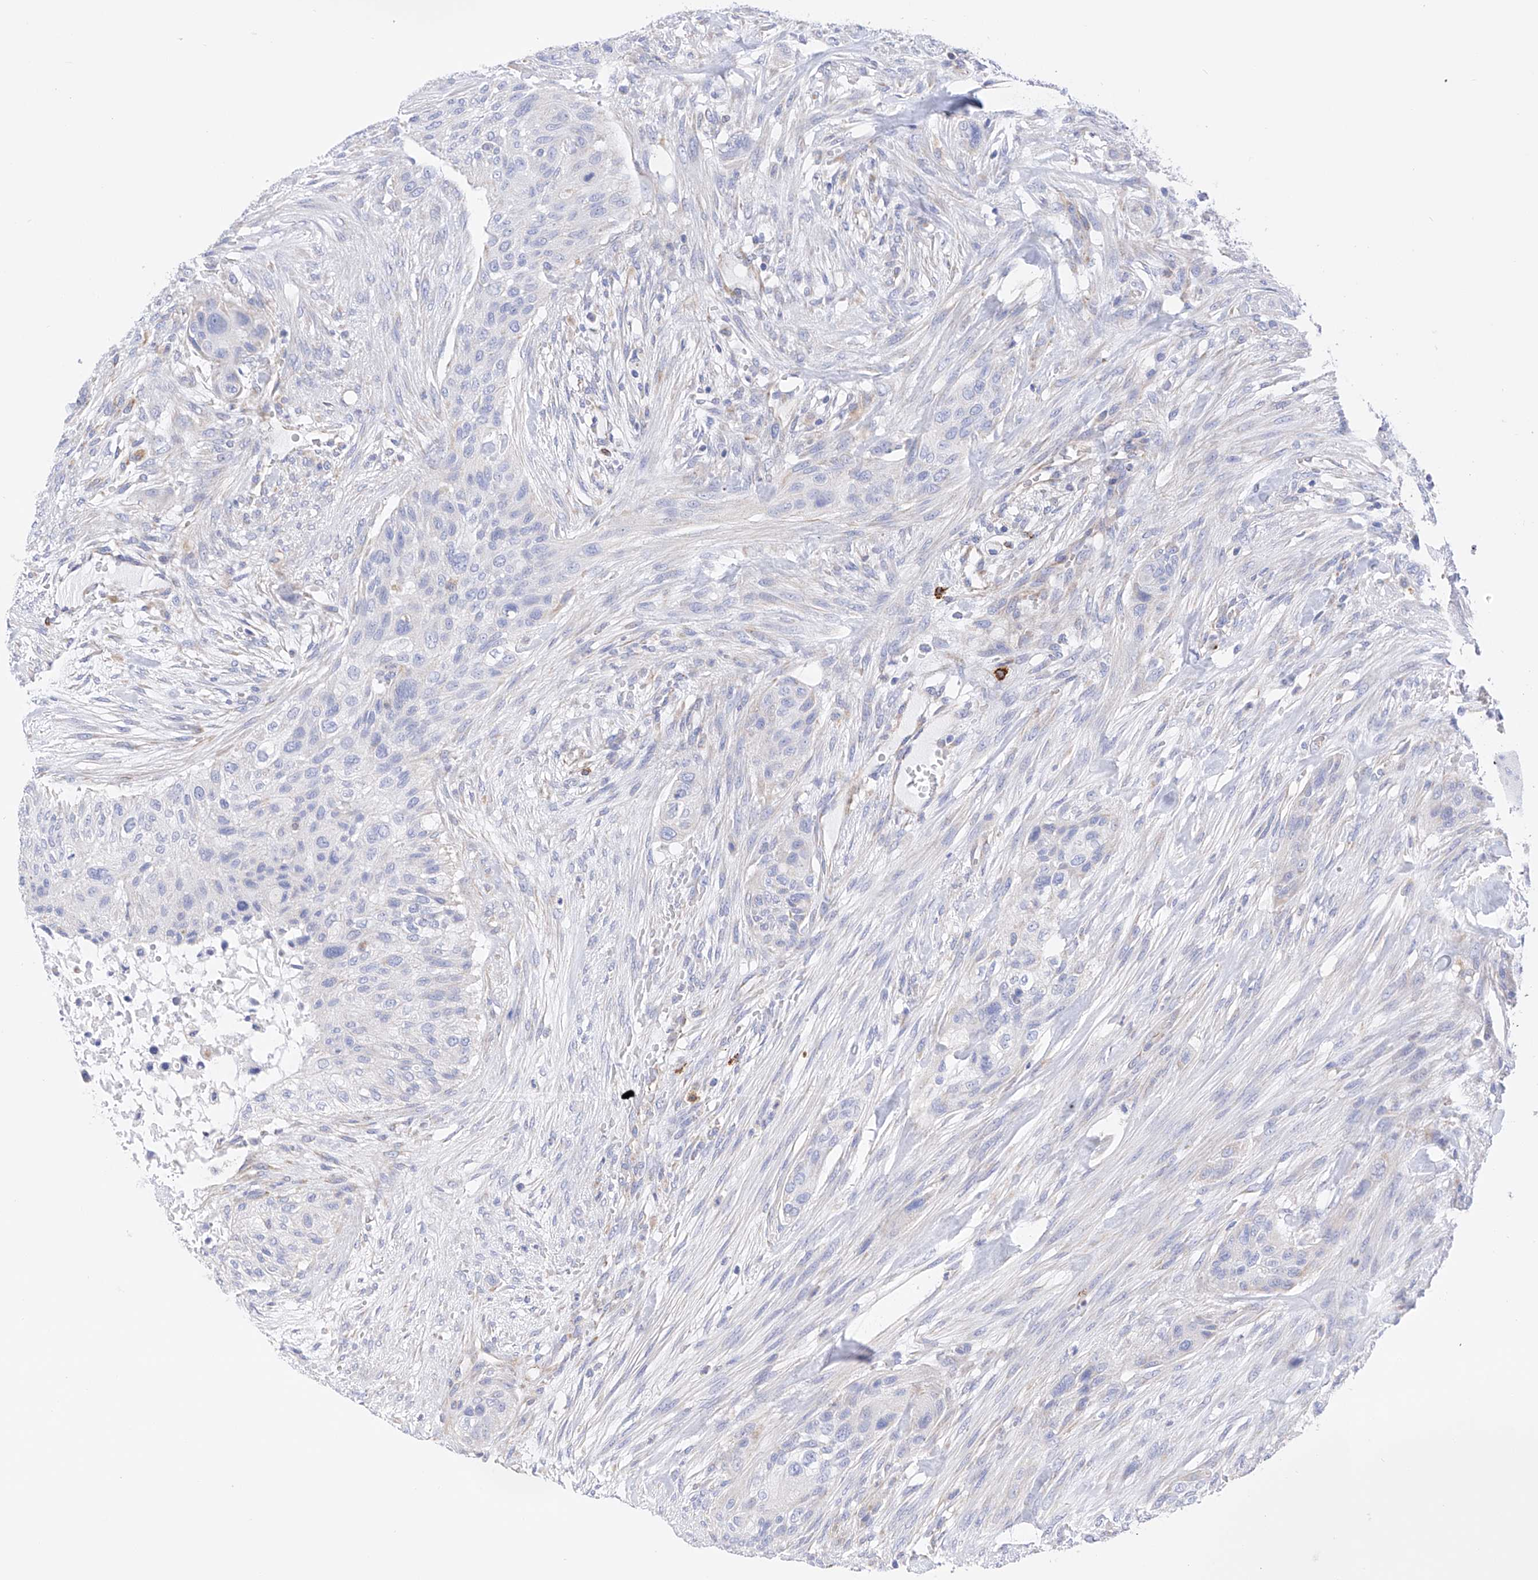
{"staining": {"intensity": "negative", "quantity": "none", "location": "none"}, "tissue": "urothelial cancer", "cell_type": "Tumor cells", "image_type": "cancer", "snomed": [{"axis": "morphology", "description": "Urothelial carcinoma, High grade"}, {"axis": "topography", "description": "Urinary bladder"}], "caption": "Tumor cells are negative for brown protein staining in urothelial carcinoma (high-grade).", "gene": "FLG", "patient": {"sex": "male", "age": 35}}